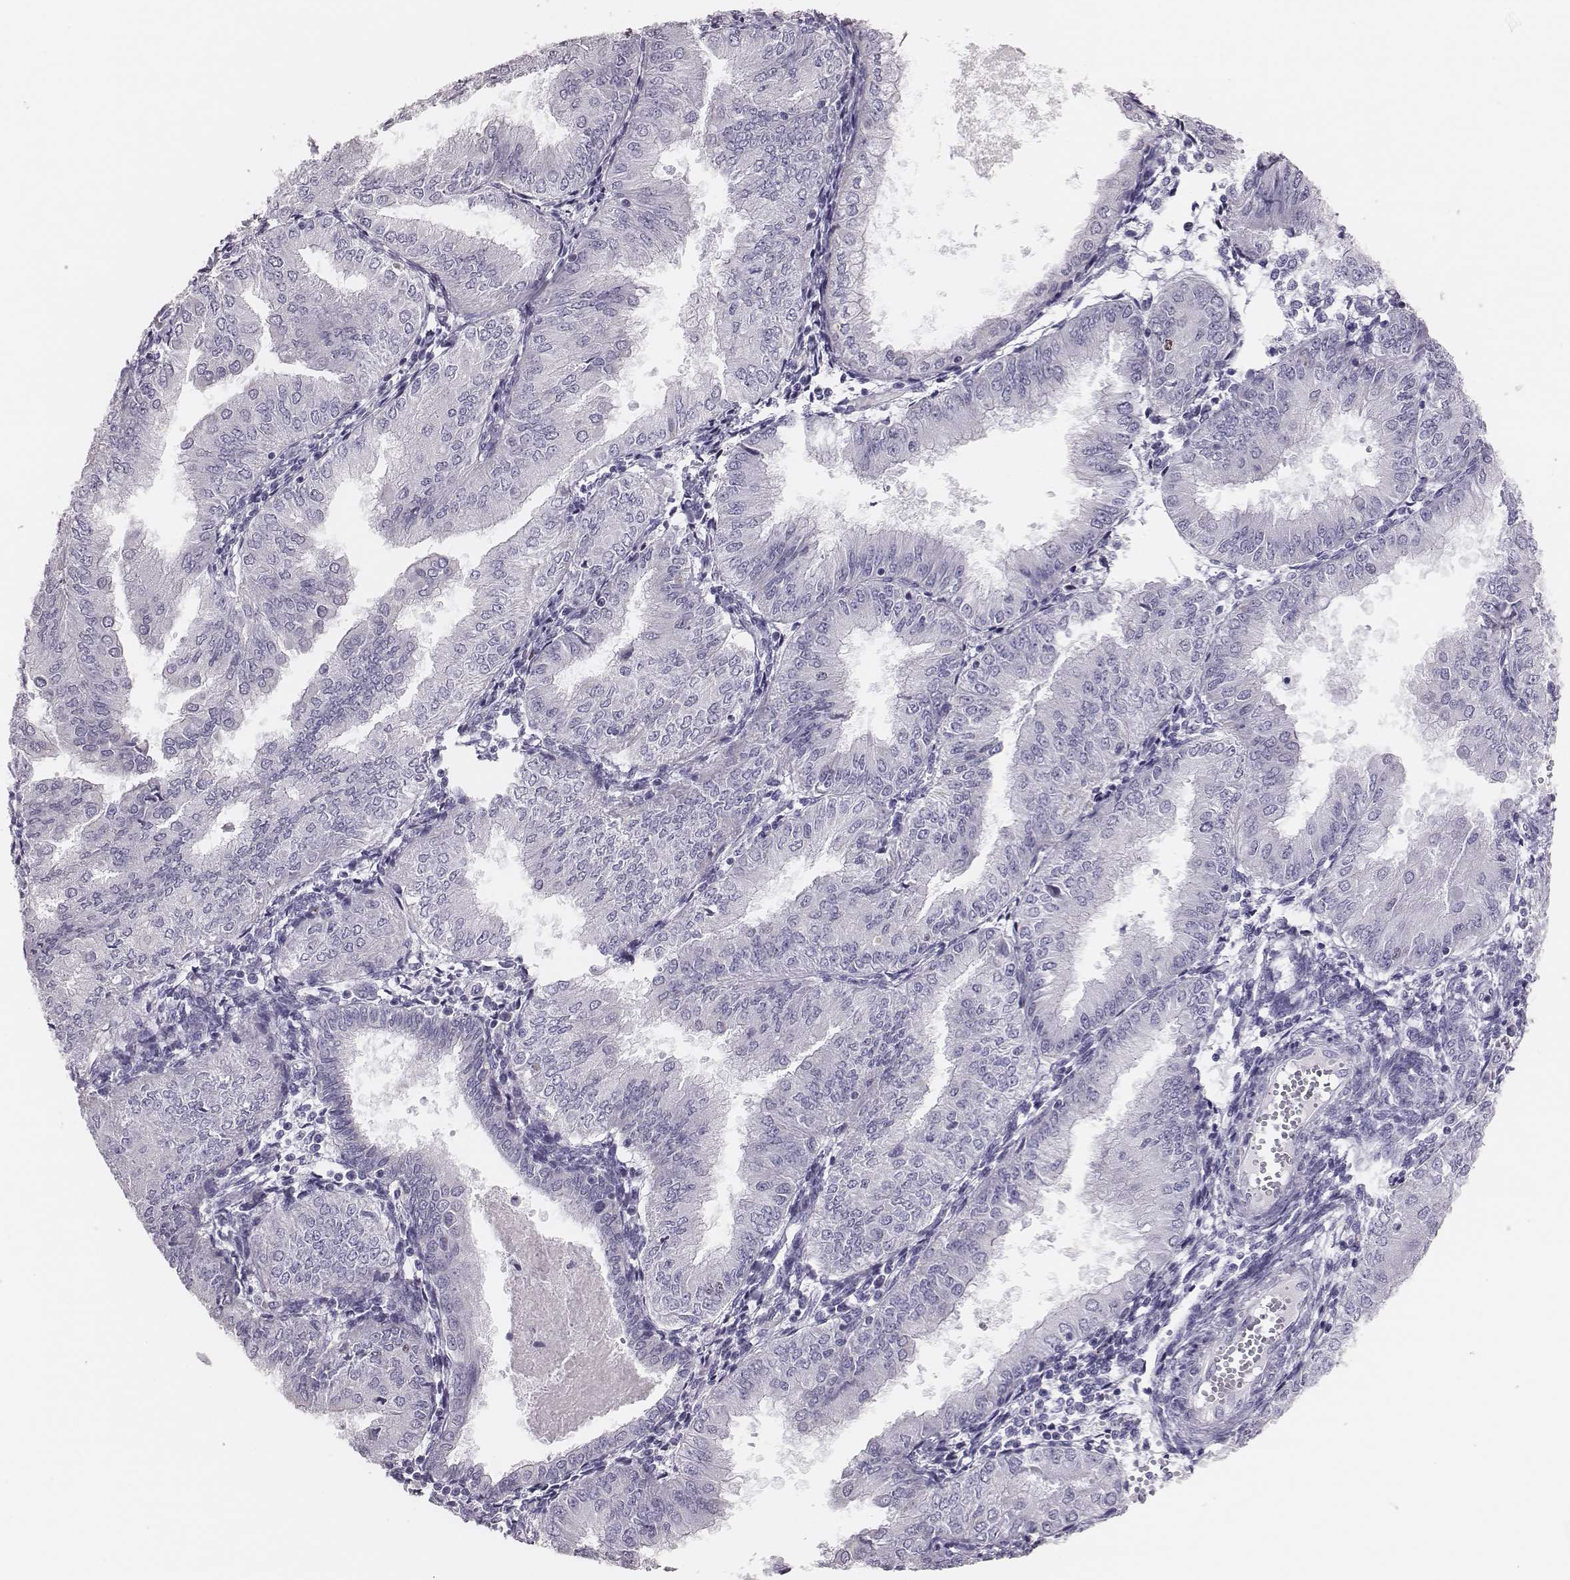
{"staining": {"intensity": "negative", "quantity": "none", "location": "none"}, "tissue": "endometrial cancer", "cell_type": "Tumor cells", "image_type": "cancer", "snomed": [{"axis": "morphology", "description": "Adenocarcinoma, NOS"}, {"axis": "topography", "description": "Endometrium"}], "caption": "Histopathology image shows no significant protein expression in tumor cells of endometrial cancer.", "gene": "H1-6", "patient": {"sex": "female", "age": 53}}